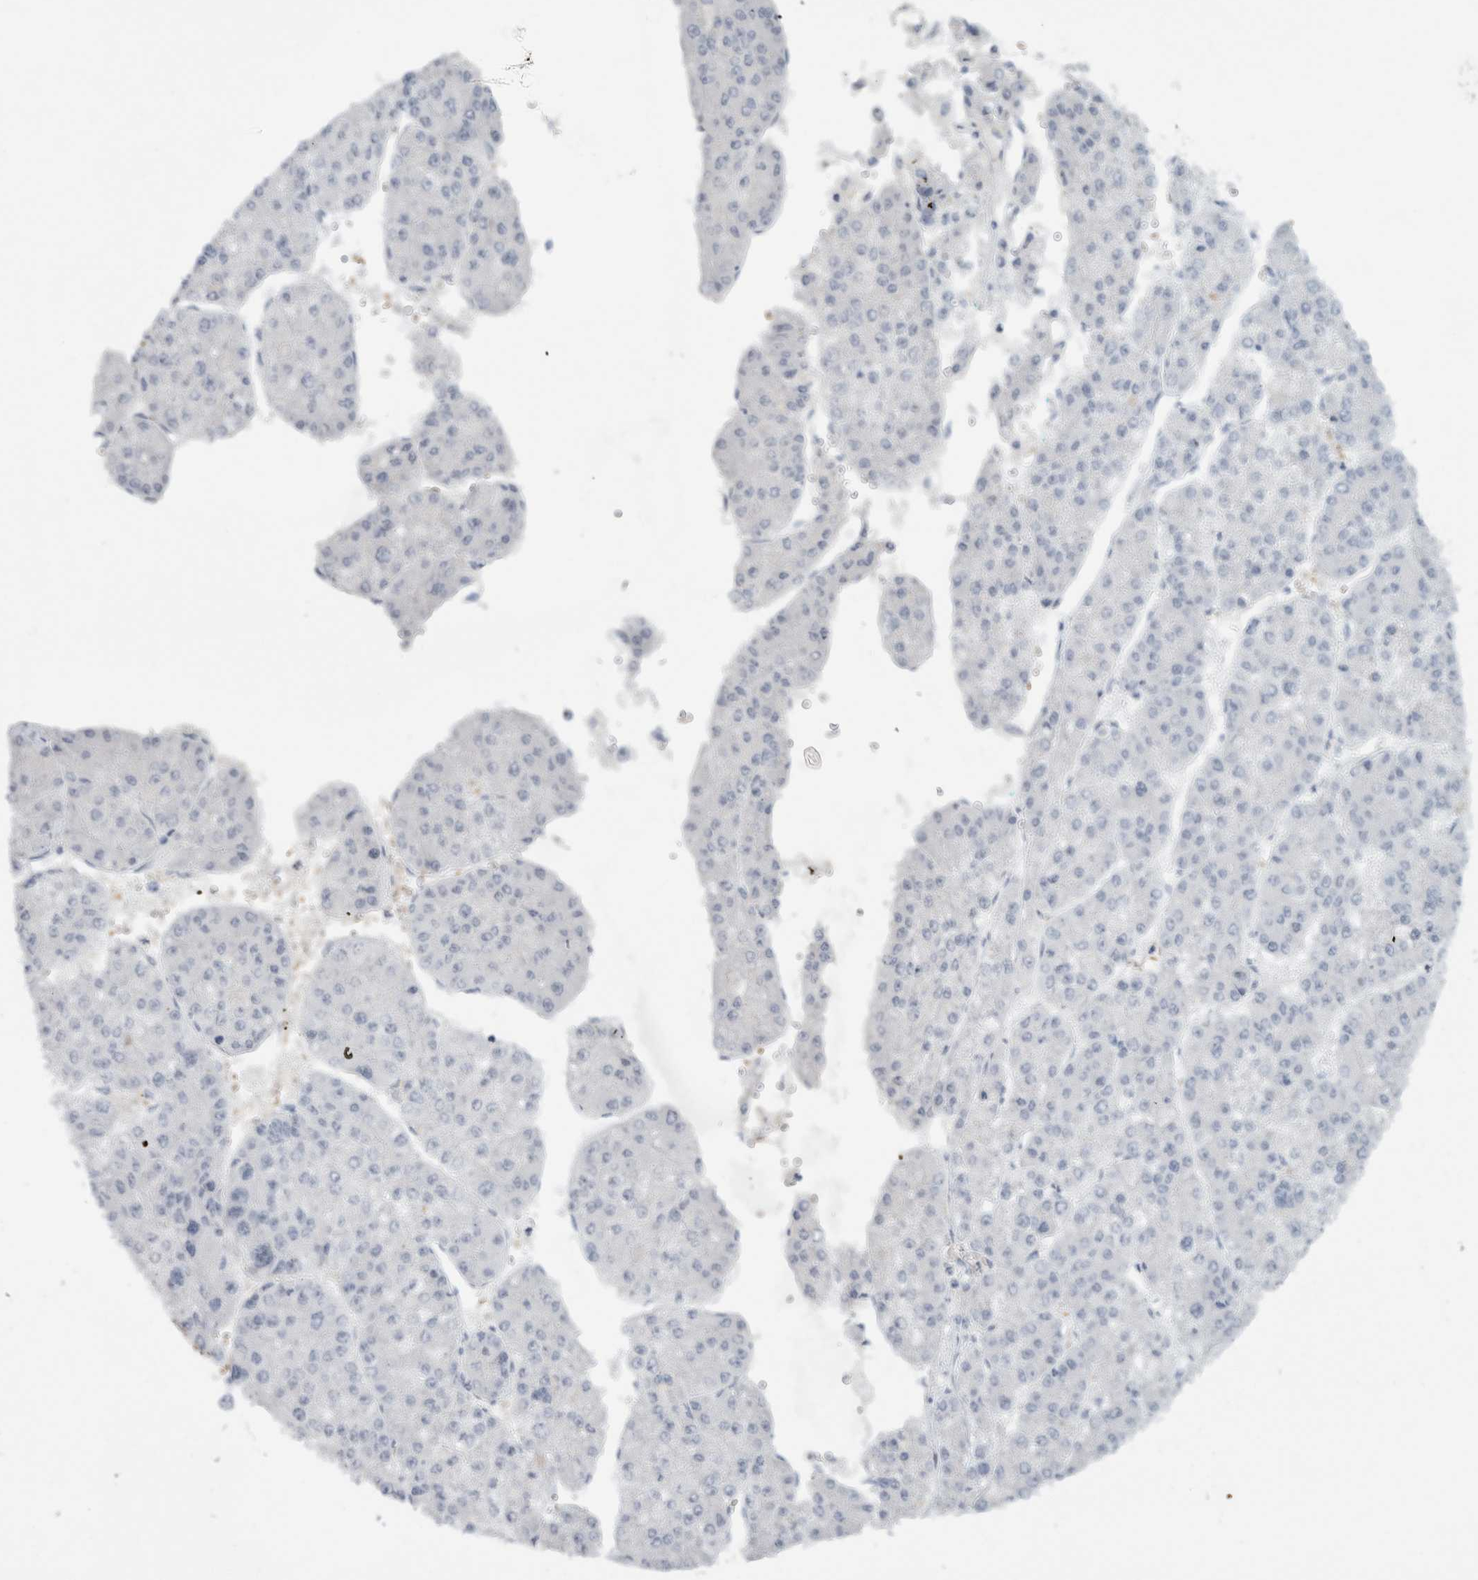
{"staining": {"intensity": "negative", "quantity": "none", "location": "none"}, "tissue": "liver cancer", "cell_type": "Tumor cells", "image_type": "cancer", "snomed": [{"axis": "morphology", "description": "Carcinoma, Hepatocellular, NOS"}, {"axis": "topography", "description": "Liver"}], "caption": "The micrograph shows no significant positivity in tumor cells of liver cancer (hepatocellular carcinoma).", "gene": "FMR1NB", "patient": {"sex": "female", "age": 73}}